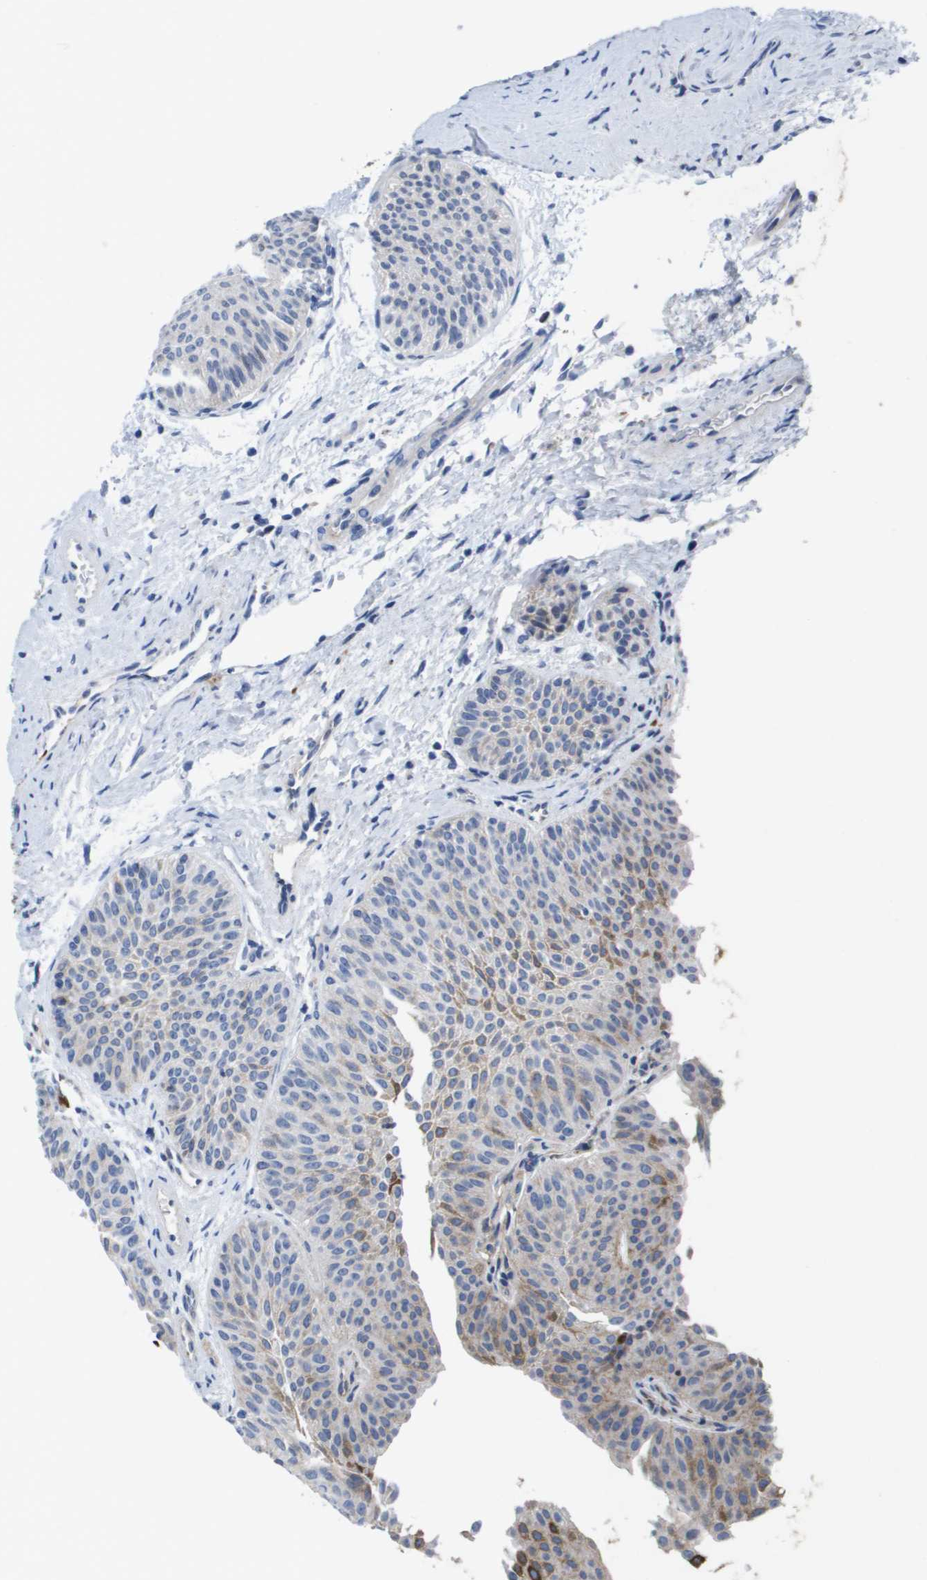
{"staining": {"intensity": "moderate", "quantity": "25%-75%", "location": "cytoplasmic/membranous"}, "tissue": "urothelial cancer", "cell_type": "Tumor cells", "image_type": "cancer", "snomed": [{"axis": "morphology", "description": "Urothelial carcinoma, Low grade"}, {"axis": "topography", "description": "Urinary bladder"}], "caption": "Urothelial cancer stained with immunohistochemistry exhibits moderate cytoplasmic/membranous expression in about 25%-75% of tumor cells.", "gene": "SERPINC1", "patient": {"sex": "female", "age": 60}}